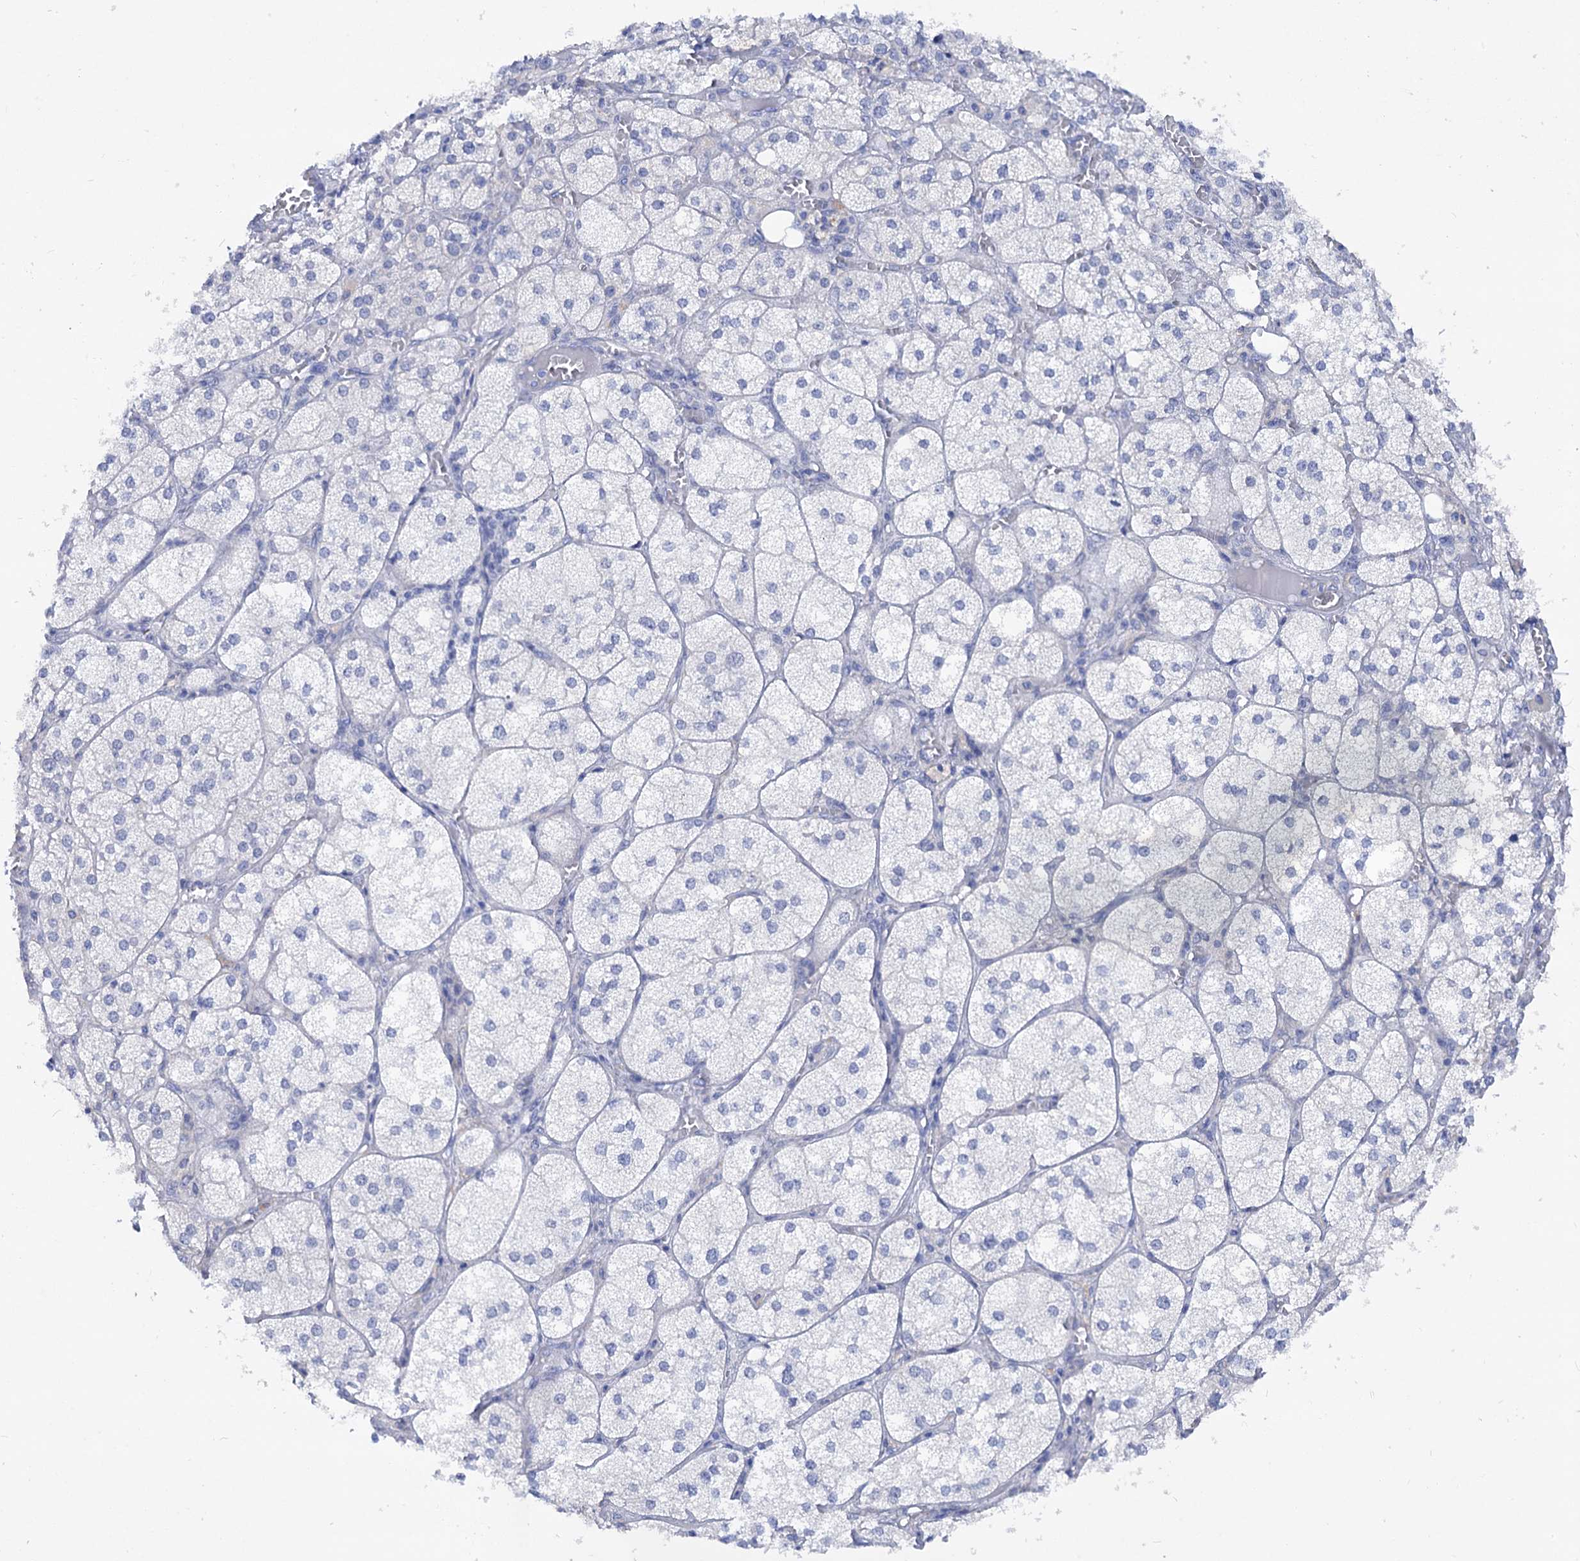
{"staining": {"intensity": "moderate", "quantity": "25%-75%", "location": "cytoplasmic/membranous"}, "tissue": "adrenal gland", "cell_type": "Glandular cells", "image_type": "normal", "snomed": [{"axis": "morphology", "description": "Normal tissue, NOS"}, {"axis": "topography", "description": "Adrenal gland"}], "caption": "Protein staining of benign adrenal gland exhibits moderate cytoplasmic/membranous expression in approximately 25%-75% of glandular cells.", "gene": "NUDCD2", "patient": {"sex": "female", "age": 61}}